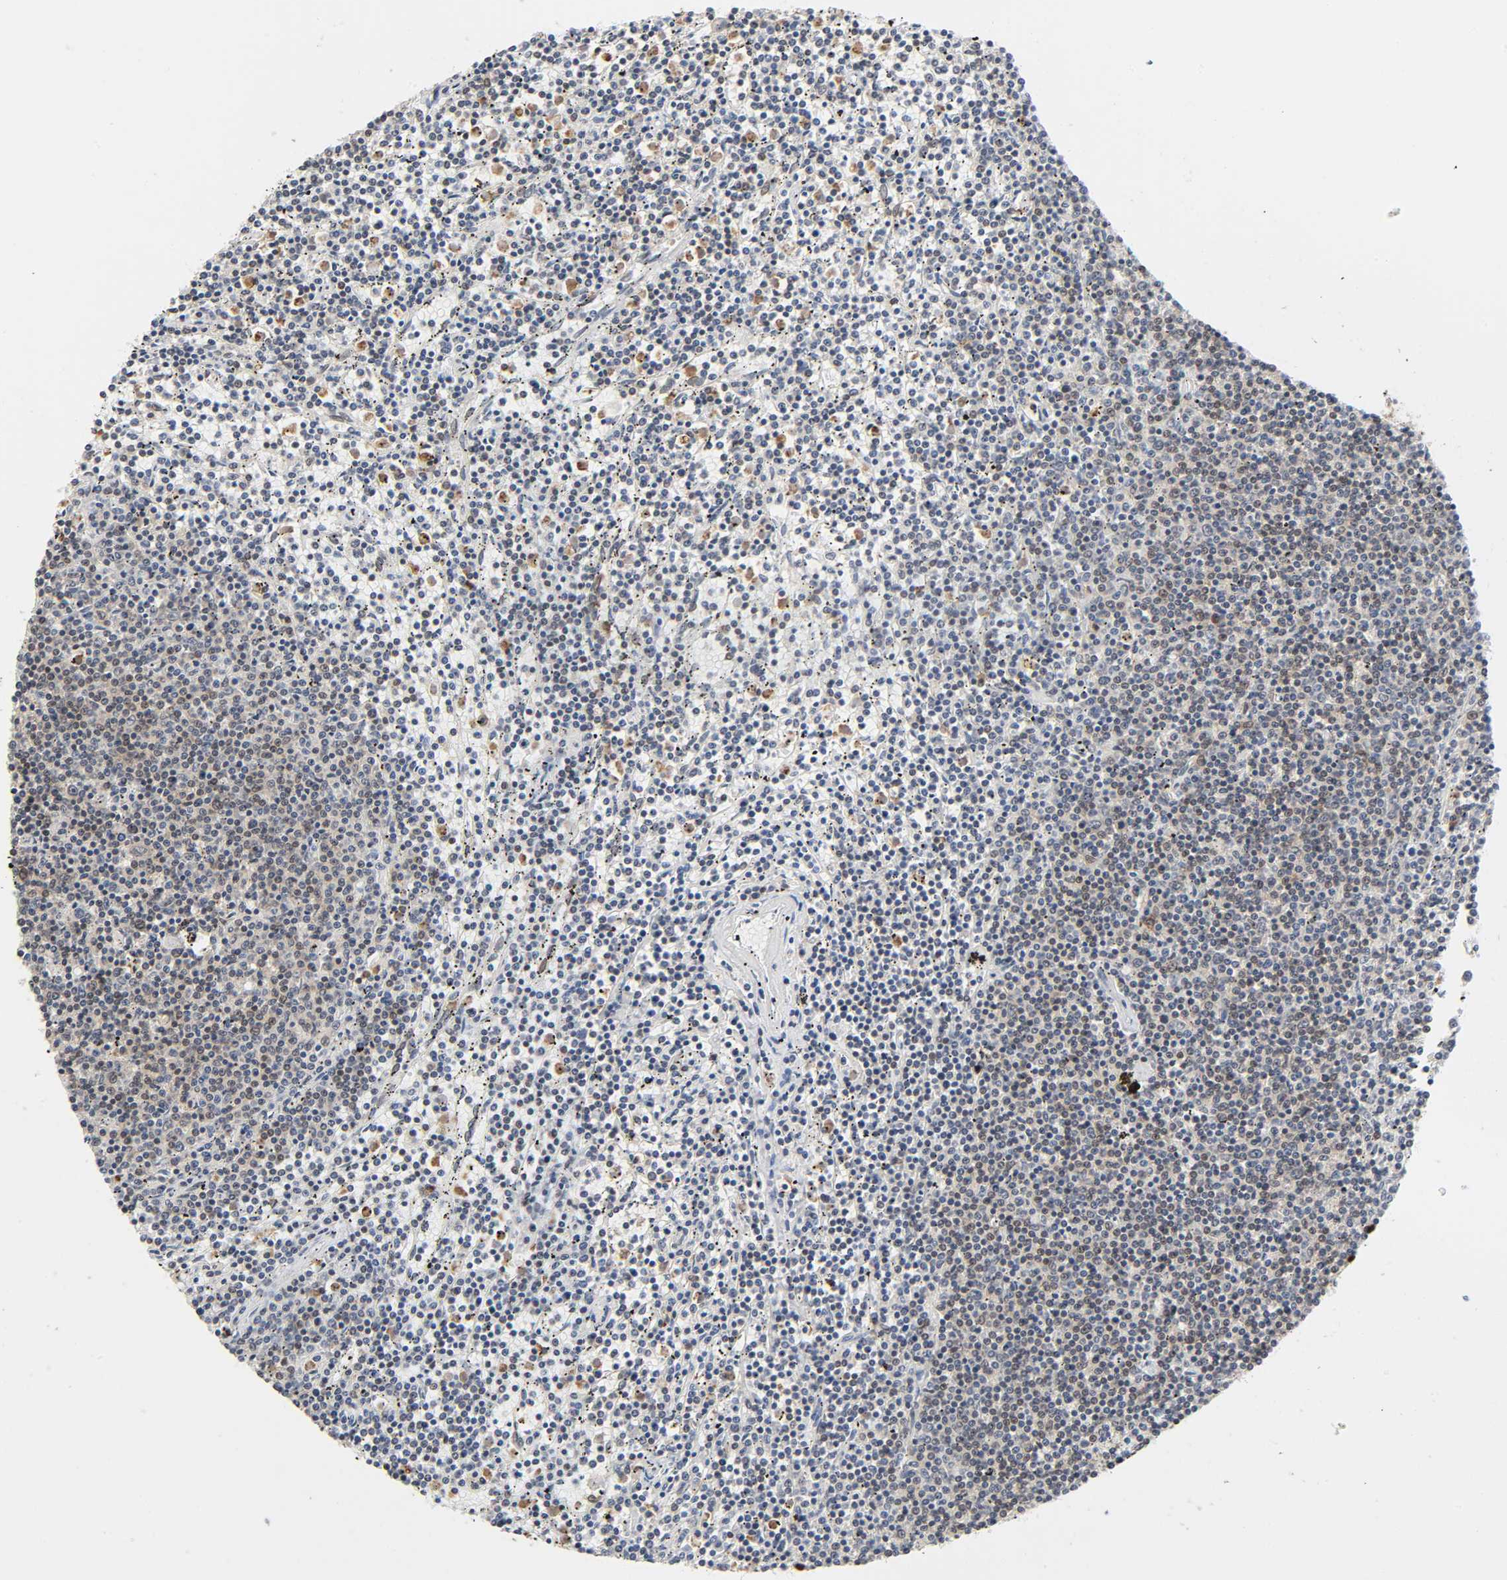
{"staining": {"intensity": "negative", "quantity": "none", "location": "none"}, "tissue": "lymphoma", "cell_type": "Tumor cells", "image_type": "cancer", "snomed": [{"axis": "morphology", "description": "Malignant lymphoma, non-Hodgkin's type, Low grade"}, {"axis": "topography", "description": "Spleen"}], "caption": "IHC micrograph of human lymphoma stained for a protein (brown), which reveals no staining in tumor cells.", "gene": "SUMO1", "patient": {"sex": "female", "age": 50}}